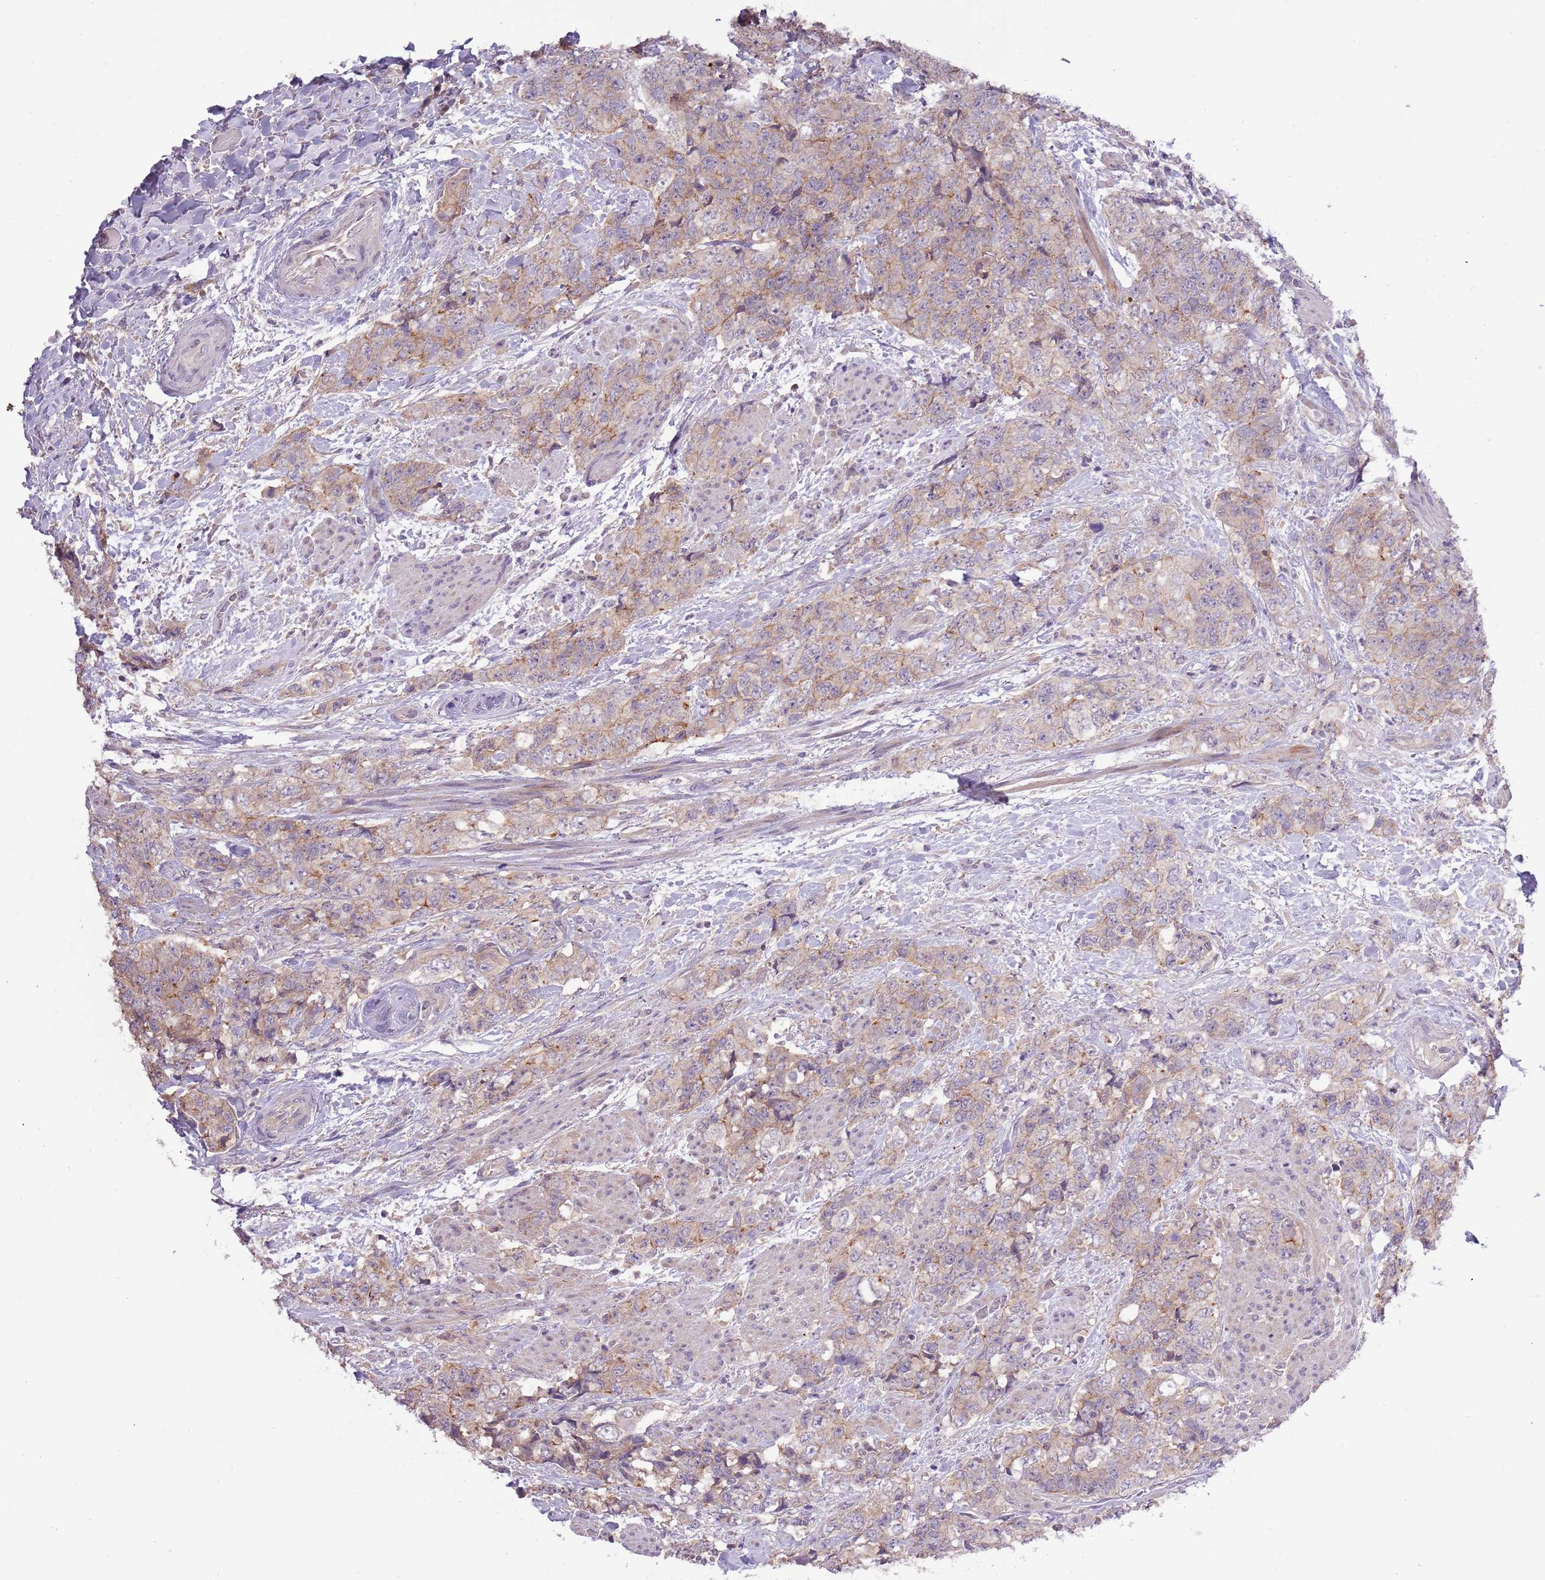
{"staining": {"intensity": "weak", "quantity": "25%-75%", "location": "cytoplasmic/membranous"}, "tissue": "urothelial cancer", "cell_type": "Tumor cells", "image_type": "cancer", "snomed": [{"axis": "morphology", "description": "Urothelial carcinoma, High grade"}, {"axis": "topography", "description": "Urinary bladder"}], "caption": "High-grade urothelial carcinoma stained for a protein reveals weak cytoplasmic/membranous positivity in tumor cells.", "gene": "SHROOM3", "patient": {"sex": "female", "age": 78}}